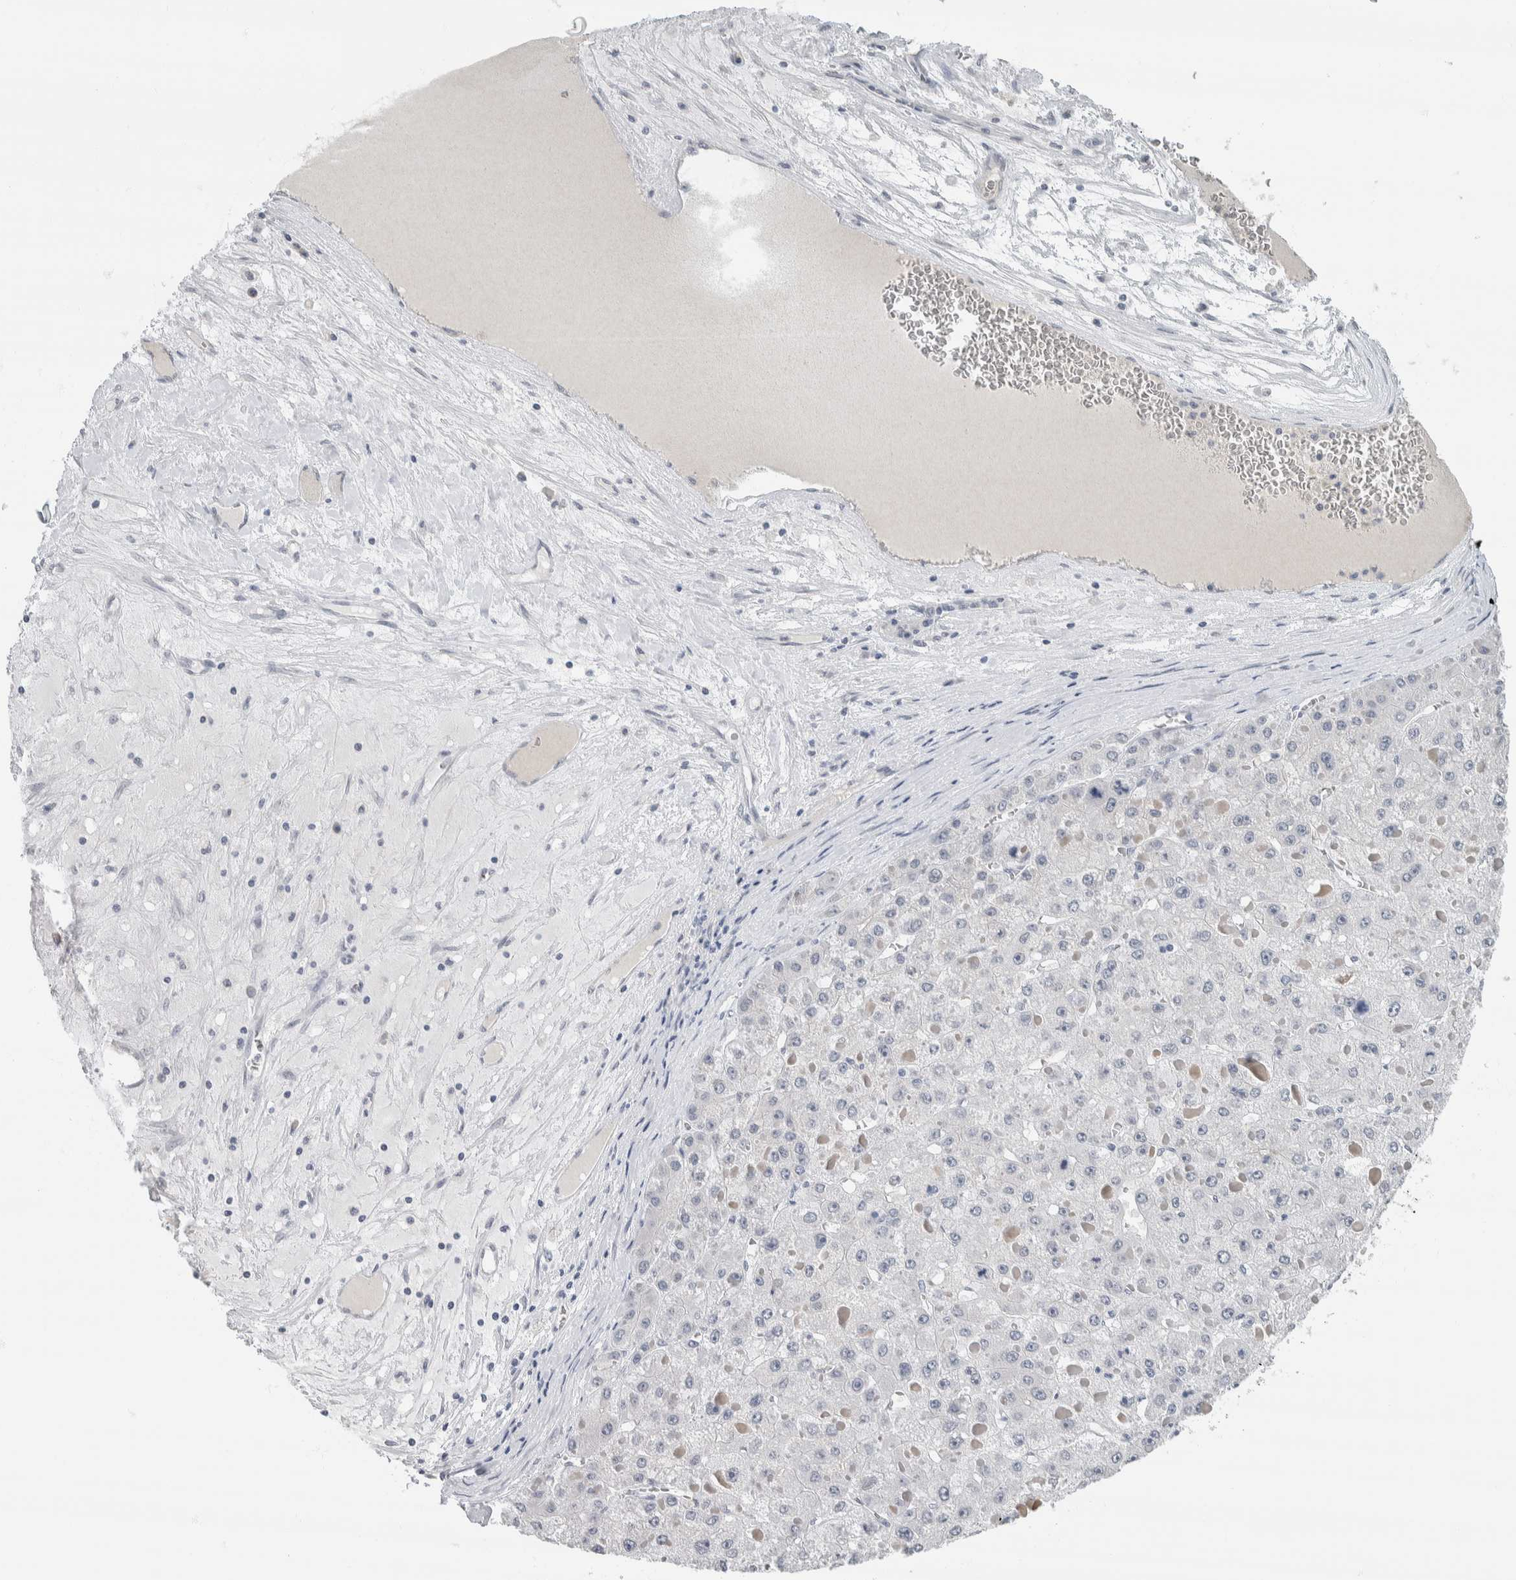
{"staining": {"intensity": "negative", "quantity": "none", "location": "none"}, "tissue": "liver cancer", "cell_type": "Tumor cells", "image_type": "cancer", "snomed": [{"axis": "morphology", "description": "Carcinoma, Hepatocellular, NOS"}, {"axis": "topography", "description": "Liver"}], "caption": "Human liver cancer (hepatocellular carcinoma) stained for a protein using IHC exhibits no positivity in tumor cells.", "gene": "NEFM", "patient": {"sex": "female", "age": 73}}